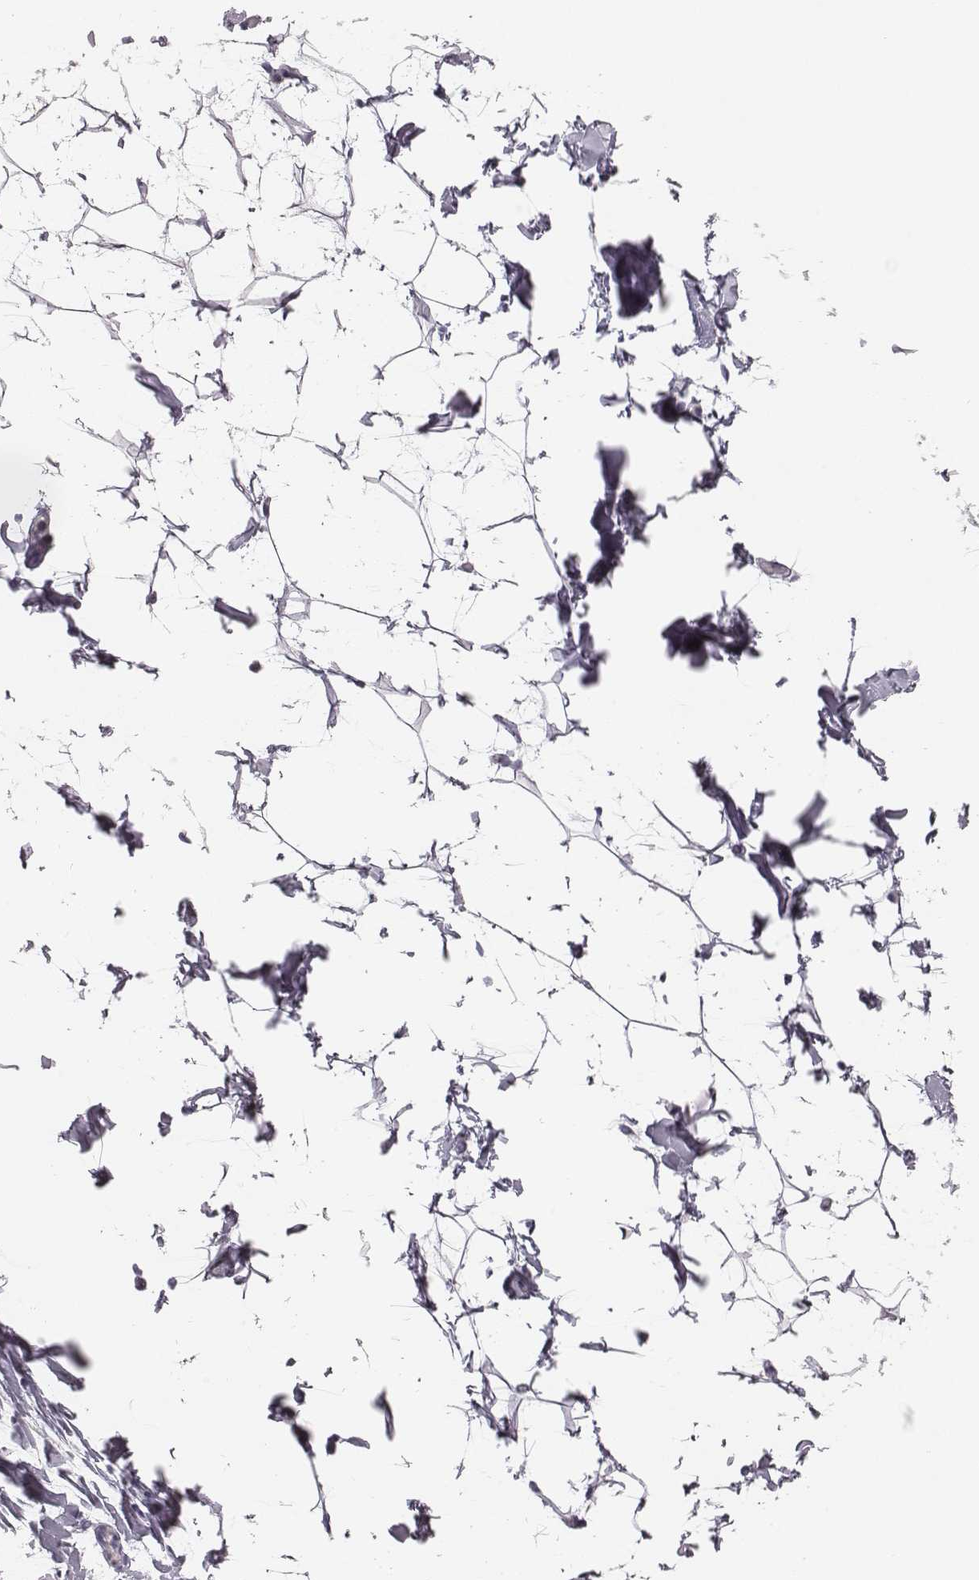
{"staining": {"intensity": "negative", "quantity": "none", "location": "none"}, "tissue": "adipose tissue", "cell_type": "Adipocytes", "image_type": "normal", "snomed": [{"axis": "morphology", "description": "Normal tissue, NOS"}, {"axis": "topography", "description": "Gallbladder"}, {"axis": "topography", "description": "Peripheral nerve tissue"}], "caption": "Immunohistochemistry (IHC) photomicrograph of unremarkable adipose tissue: human adipose tissue stained with DAB exhibits no significant protein expression in adipocytes. (Immunohistochemistry, brightfield microscopy, high magnification).", "gene": "CSH1", "patient": {"sex": "female", "age": 45}}